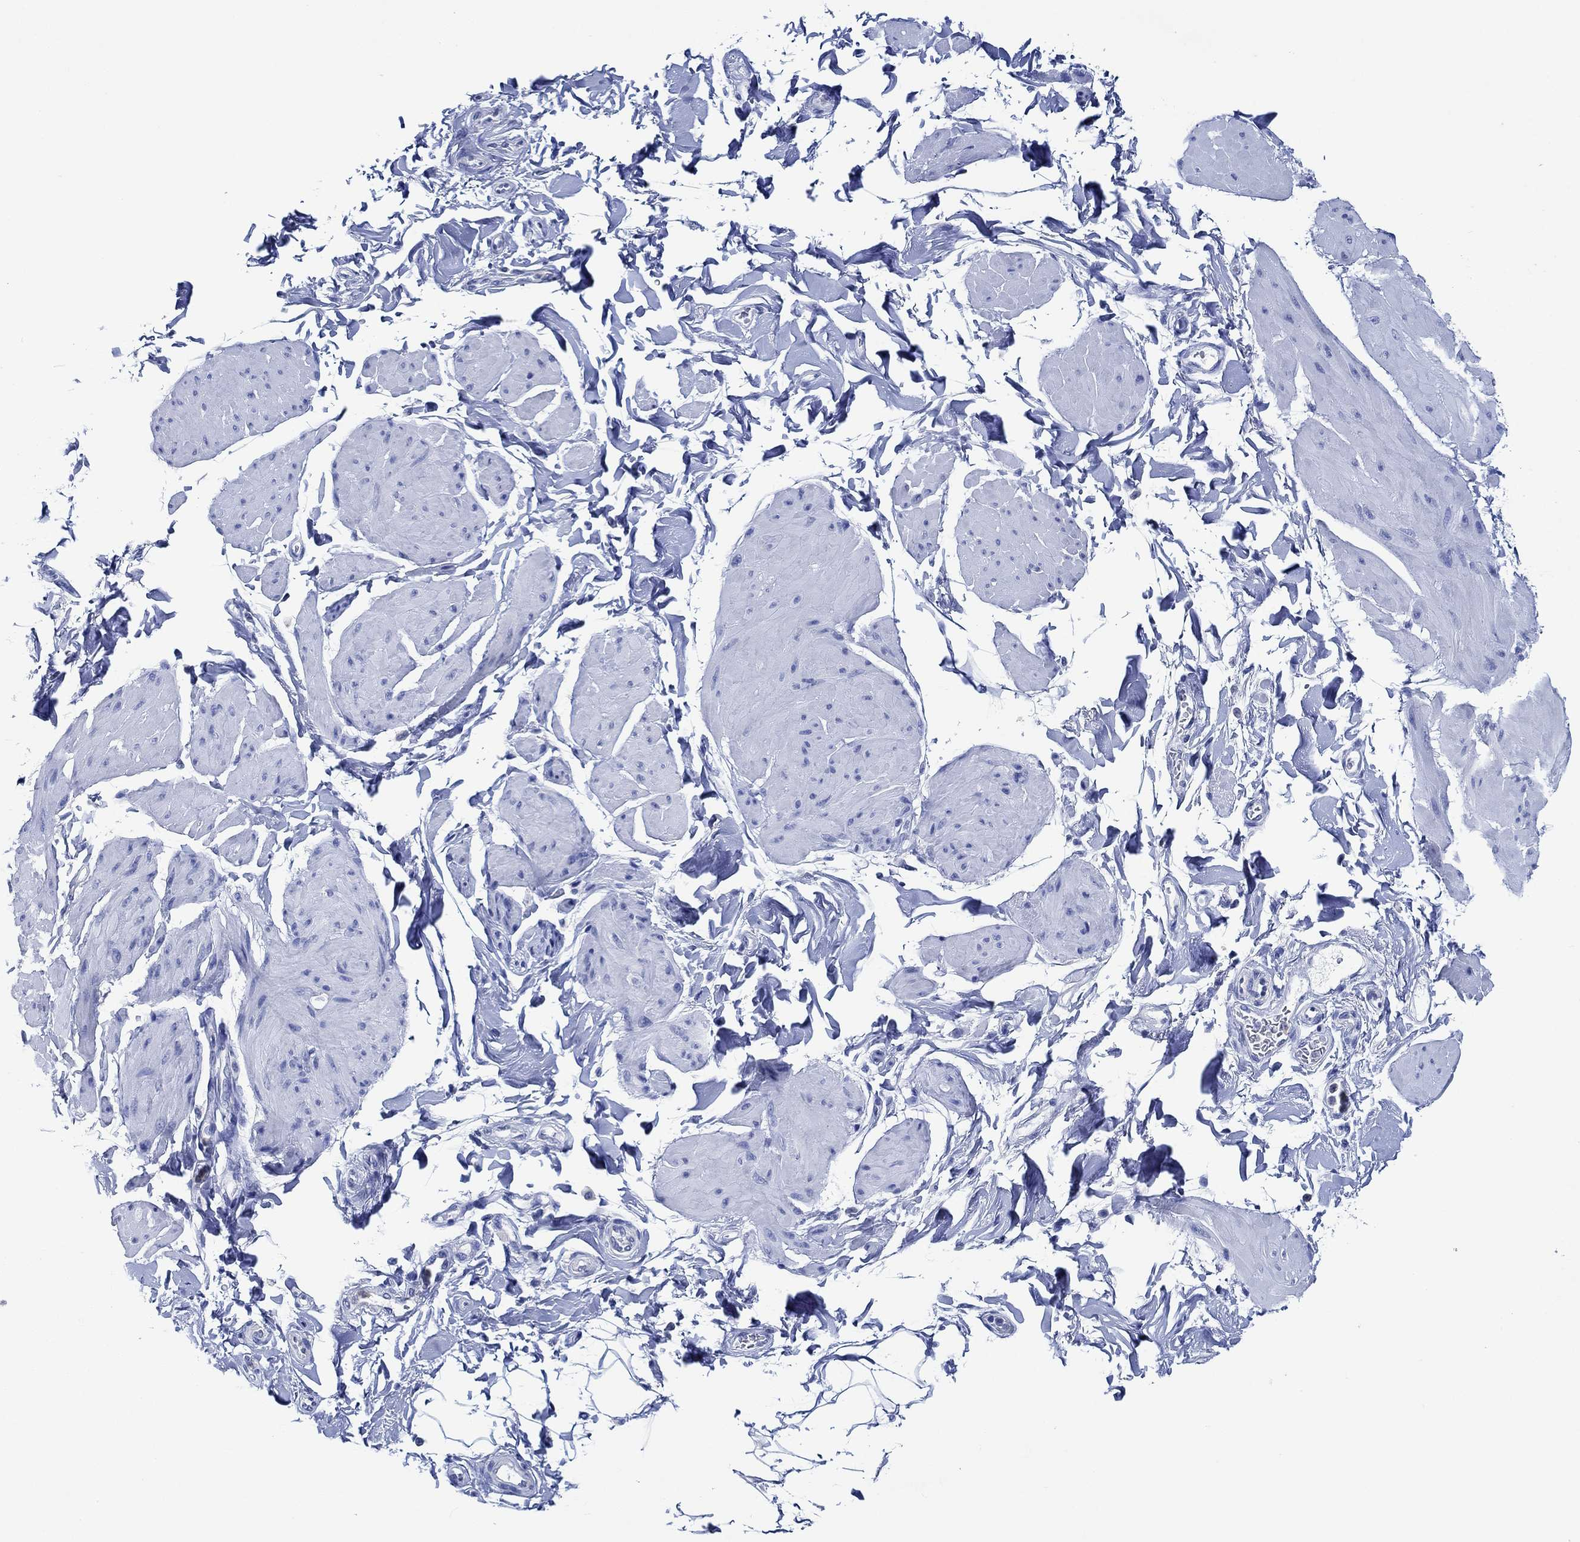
{"staining": {"intensity": "negative", "quantity": "none", "location": "none"}, "tissue": "smooth muscle", "cell_type": "Smooth muscle cells", "image_type": "normal", "snomed": [{"axis": "morphology", "description": "Normal tissue, NOS"}, {"axis": "topography", "description": "Adipose tissue"}, {"axis": "topography", "description": "Smooth muscle"}, {"axis": "topography", "description": "Peripheral nerve tissue"}], "caption": "This is an IHC micrograph of benign smooth muscle. There is no expression in smooth muscle cells.", "gene": "ZNF671", "patient": {"sex": "male", "age": 83}}